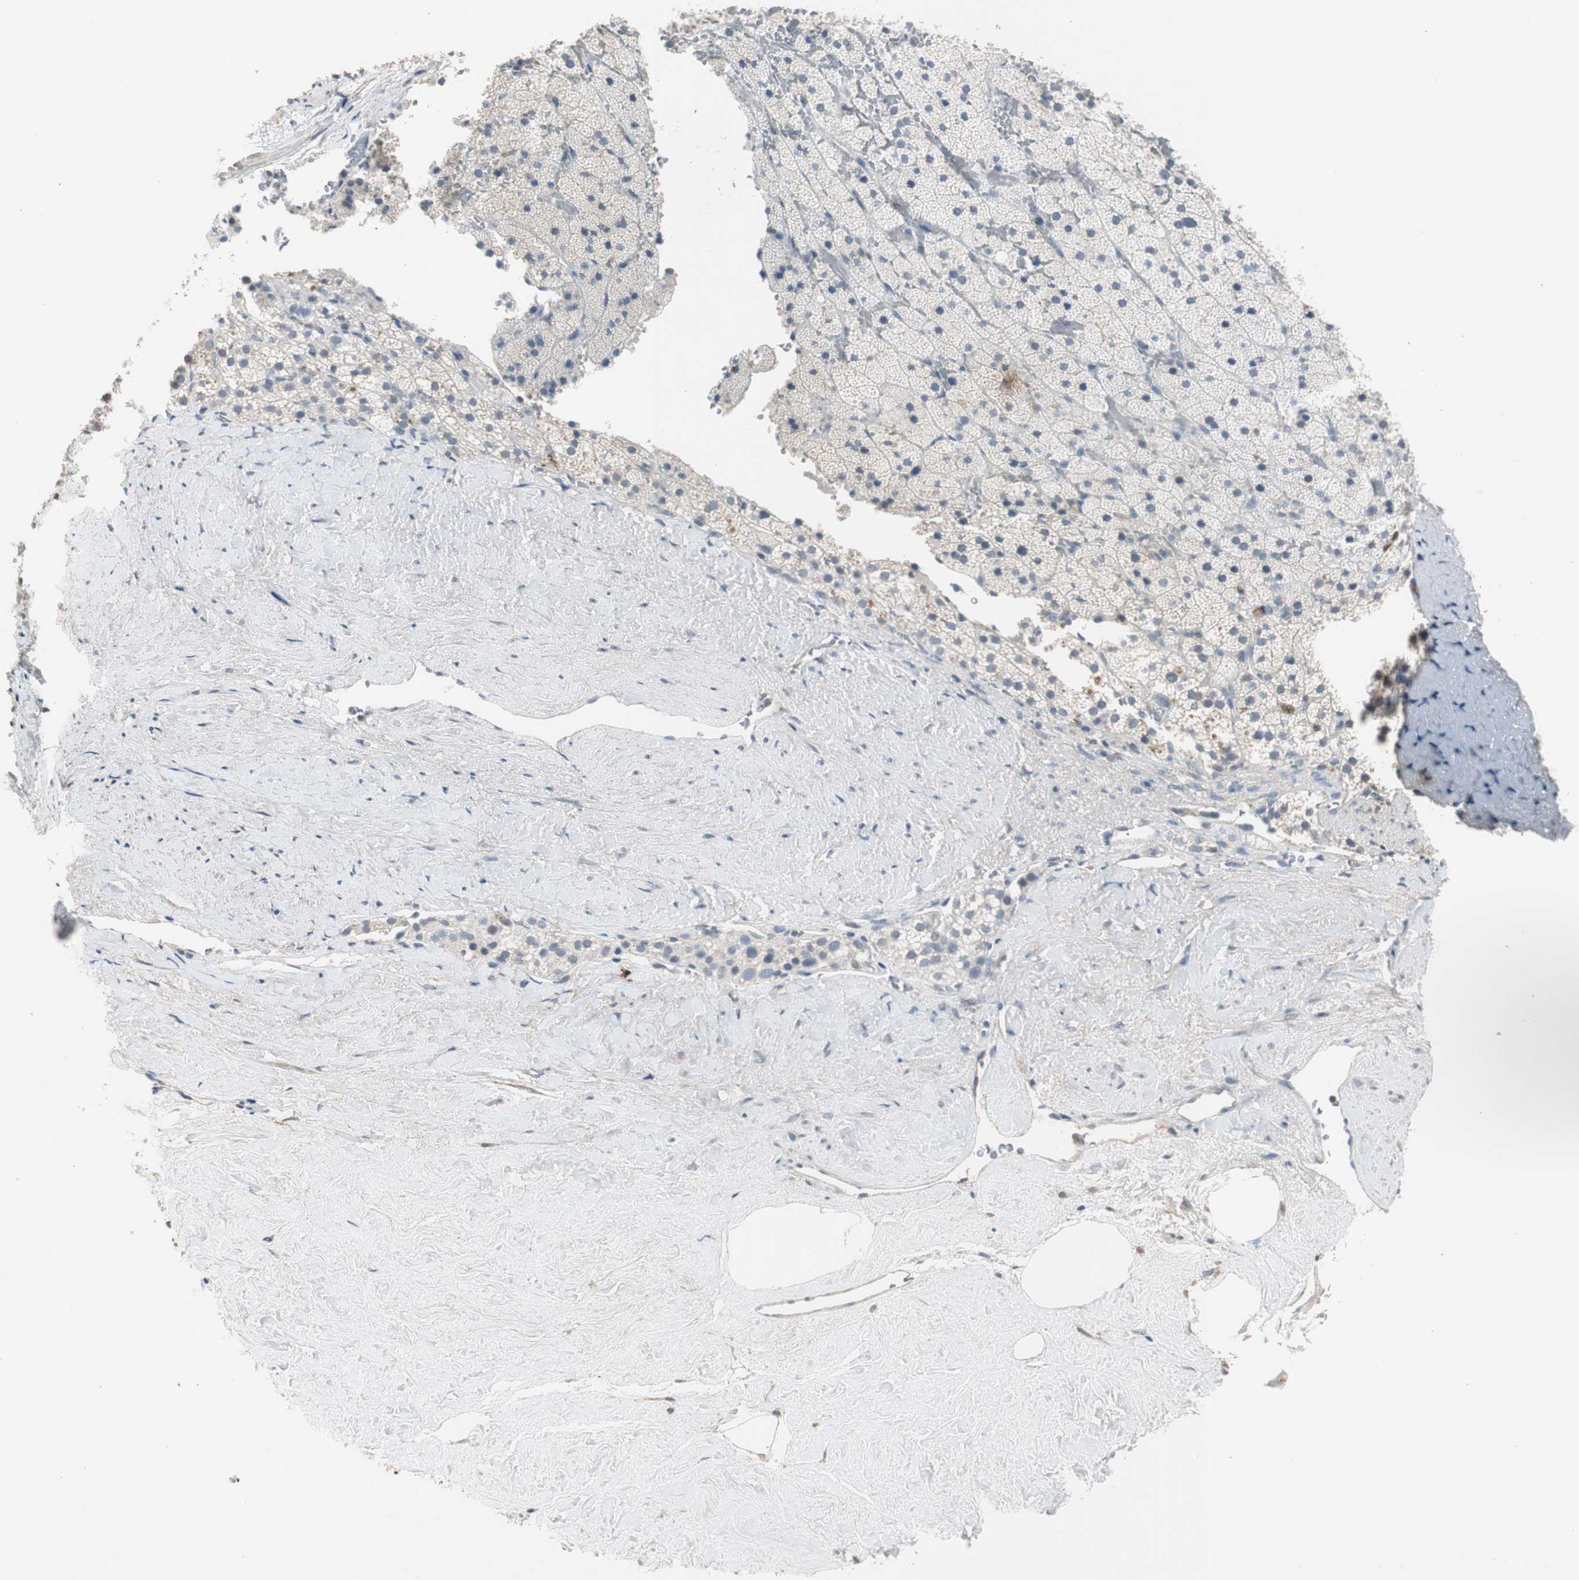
{"staining": {"intensity": "moderate", "quantity": "<25%", "location": "cytoplasmic/membranous"}, "tissue": "adrenal gland", "cell_type": "Glandular cells", "image_type": "normal", "snomed": [{"axis": "morphology", "description": "Normal tissue, NOS"}, {"axis": "topography", "description": "Adrenal gland"}], "caption": "Immunohistochemistry (DAB) staining of normal human adrenal gland exhibits moderate cytoplasmic/membranous protein staining in about <25% of glandular cells. The protein is stained brown, and the nuclei are stained in blue (DAB (3,3'-diaminobenzidine) IHC with brightfield microscopy, high magnification).", "gene": "TK1", "patient": {"sex": "male", "age": 35}}